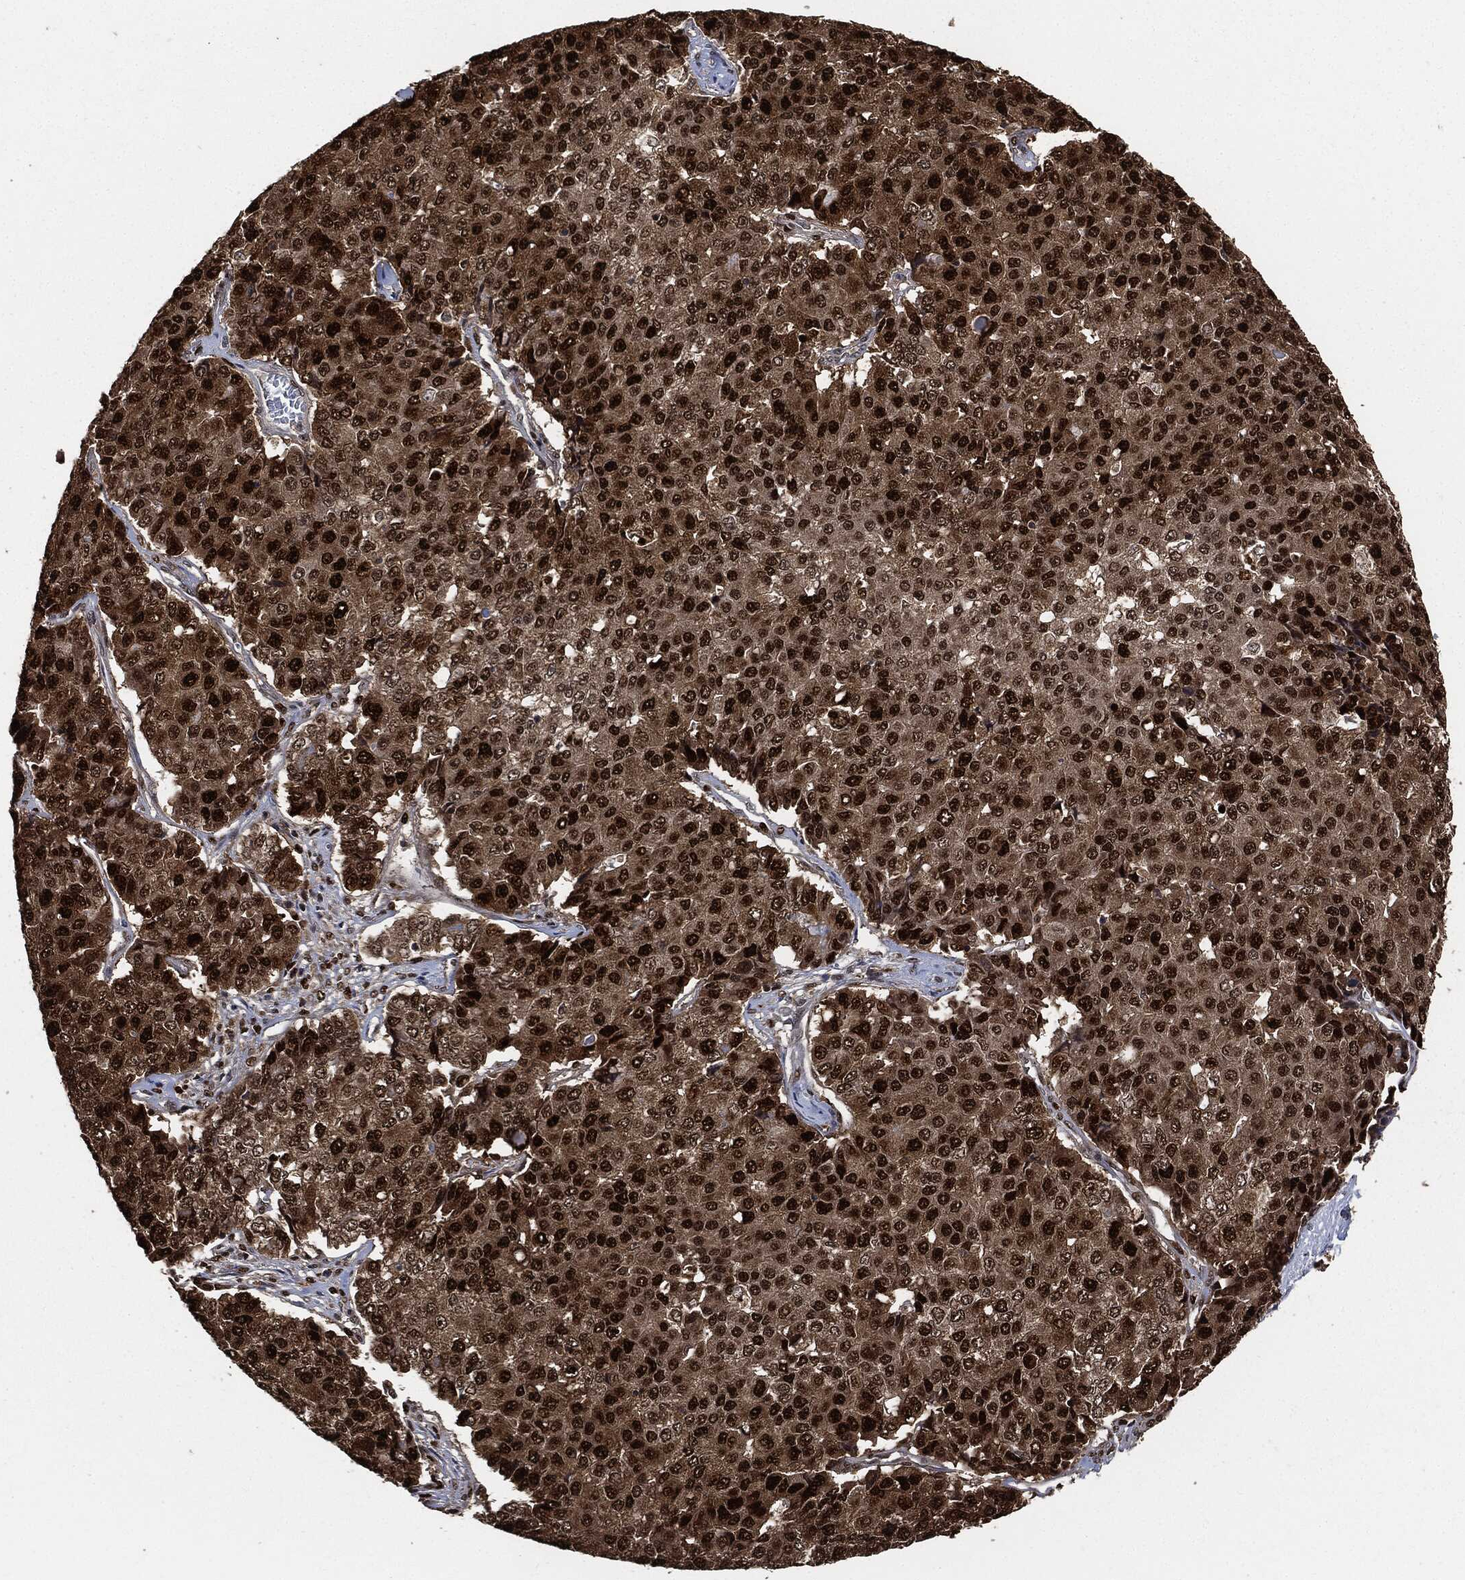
{"staining": {"intensity": "strong", "quantity": ">75%", "location": "nuclear"}, "tissue": "pancreatic cancer", "cell_type": "Tumor cells", "image_type": "cancer", "snomed": [{"axis": "morphology", "description": "Normal tissue, NOS"}, {"axis": "morphology", "description": "Adenocarcinoma, NOS"}, {"axis": "topography", "description": "Pancreas"}, {"axis": "topography", "description": "Duodenum"}], "caption": "Human pancreatic cancer (adenocarcinoma) stained for a protein (brown) demonstrates strong nuclear positive positivity in about >75% of tumor cells.", "gene": "PCNA", "patient": {"sex": "male", "age": 50}}